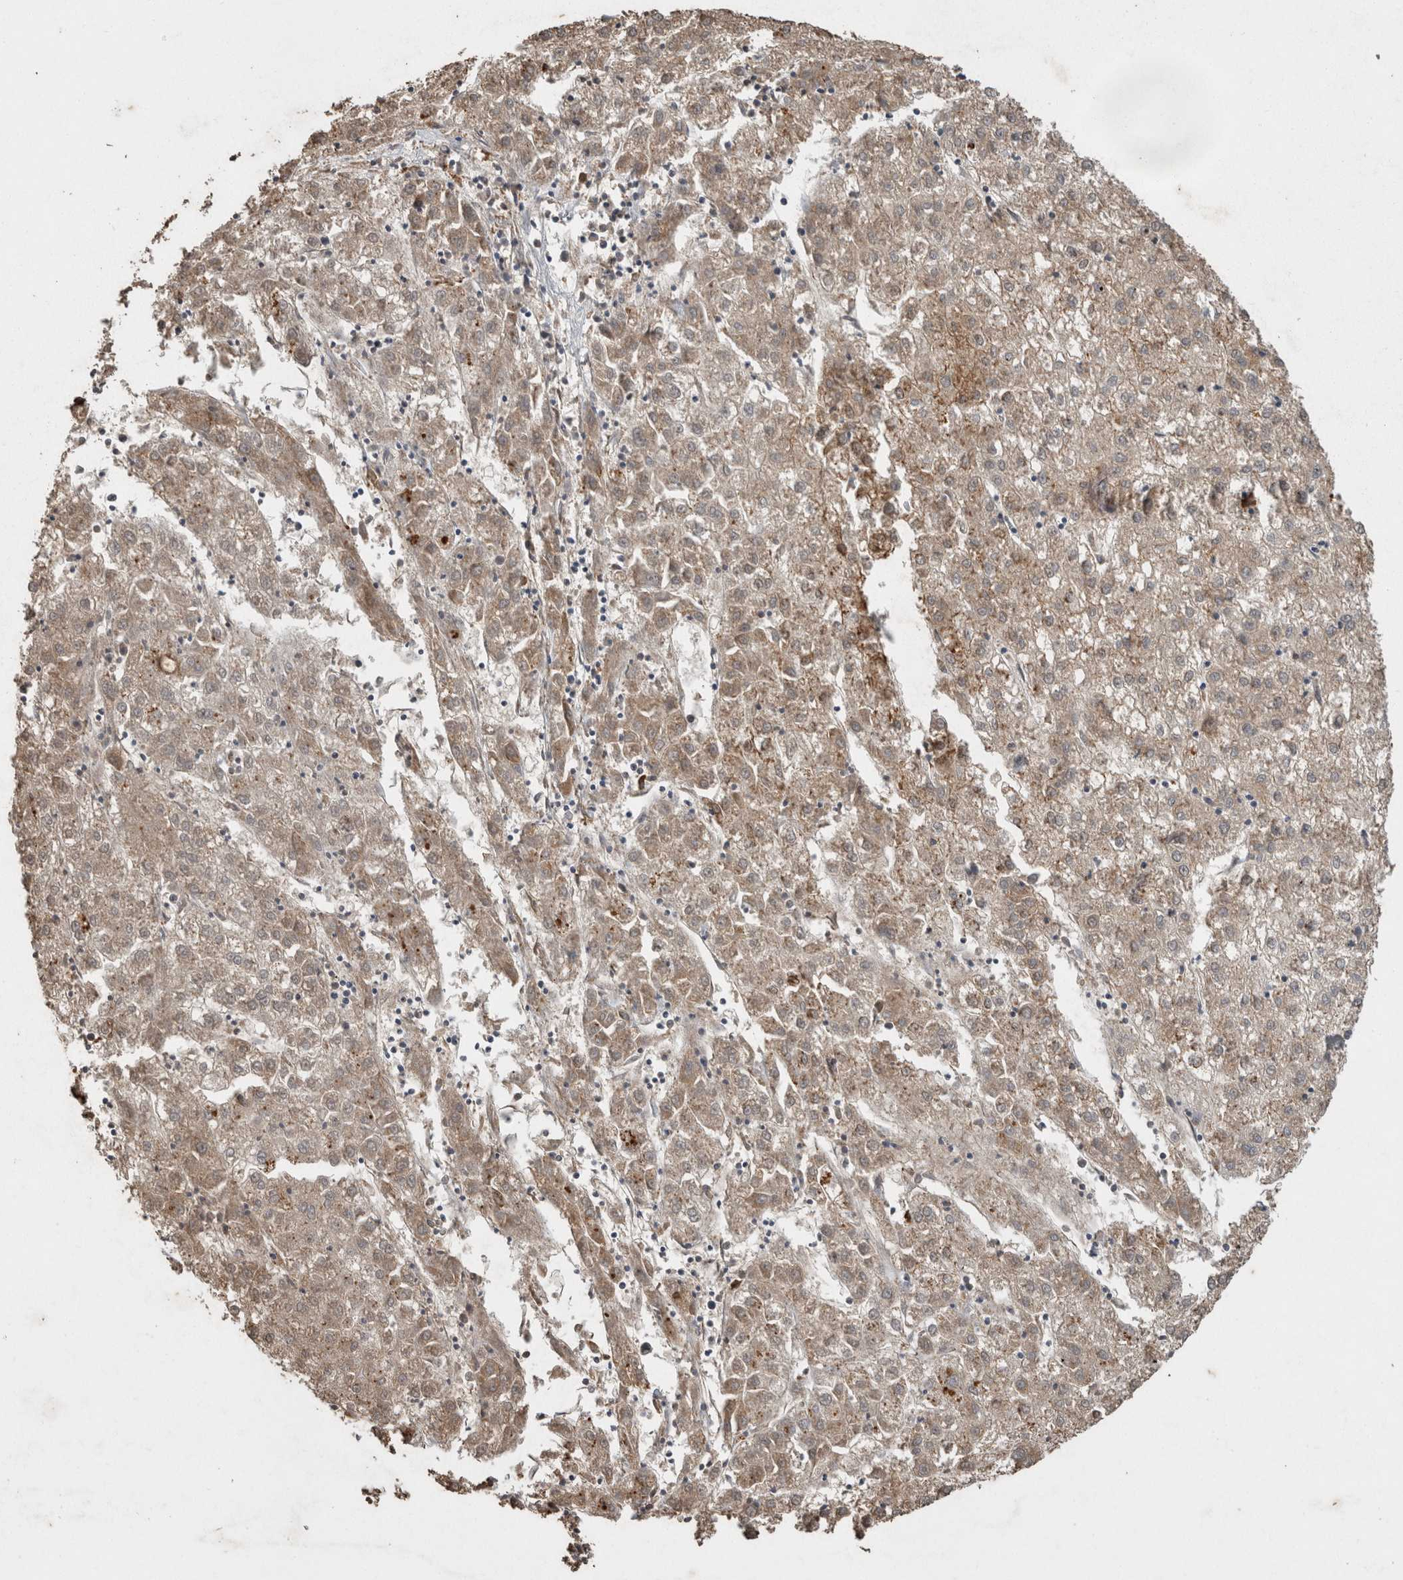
{"staining": {"intensity": "weak", "quantity": ">75%", "location": "cytoplasmic/membranous"}, "tissue": "liver cancer", "cell_type": "Tumor cells", "image_type": "cancer", "snomed": [{"axis": "morphology", "description": "Carcinoma, Hepatocellular, NOS"}, {"axis": "topography", "description": "Liver"}], "caption": "Immunohistochemistry (IHC) image of neoplastic tissue: human hepatocellular carcinoma (liver) stained using immunohistochemistry demonstrates low levels of weak protein expression localized specifically in the cytoplasmic/membranous of tumor cells, appearing as a cytoplasmic/membranous brown color.", "gene": "ADGRL3", "patient": {"sex": "male", "age": 72}}